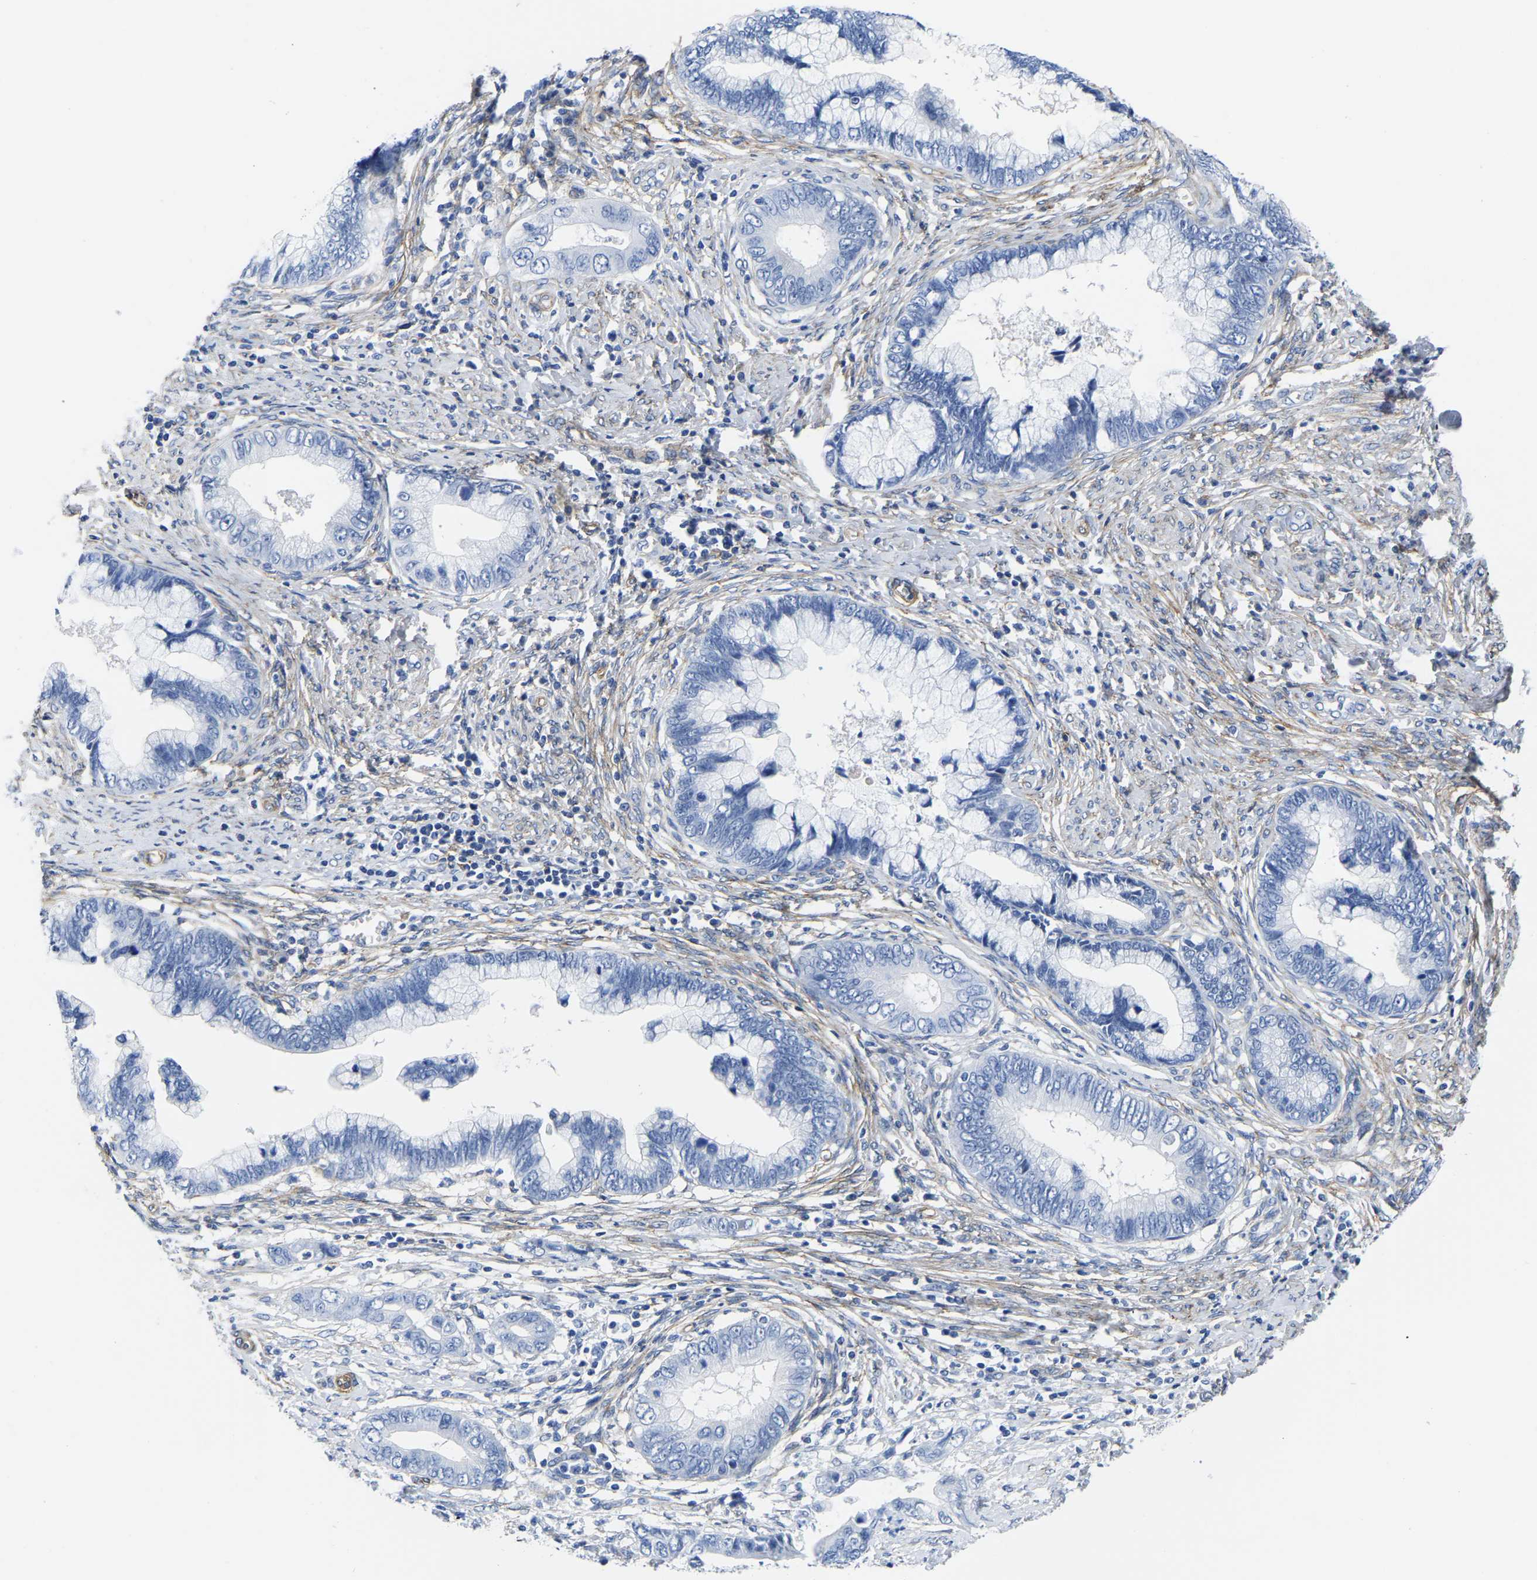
{"staining": {"intensity": "negative", "quantity": "none", "location": "none"}, "tissue": "cervical cancer", "cell_type": "Tumor cells", "image_type": "cancer", "snomed": [{"axis": "morphology", "description": "Adenocarcinoma, NOS"}, {"axis": "topography", "description": "Cervix"}], "caption": "Photomicrograph shows no significant protein positivity in tumor cells of cervical cancer. Brightfield microscopy of immunohistochemistry (IHC) stained with DAB (3,3'-diaminobenzidine) (brown) and hematoxylin (blue), captured at high magnification.", "gene": "SLC45A3", "patient": {"sex": "female", "age": 44}}